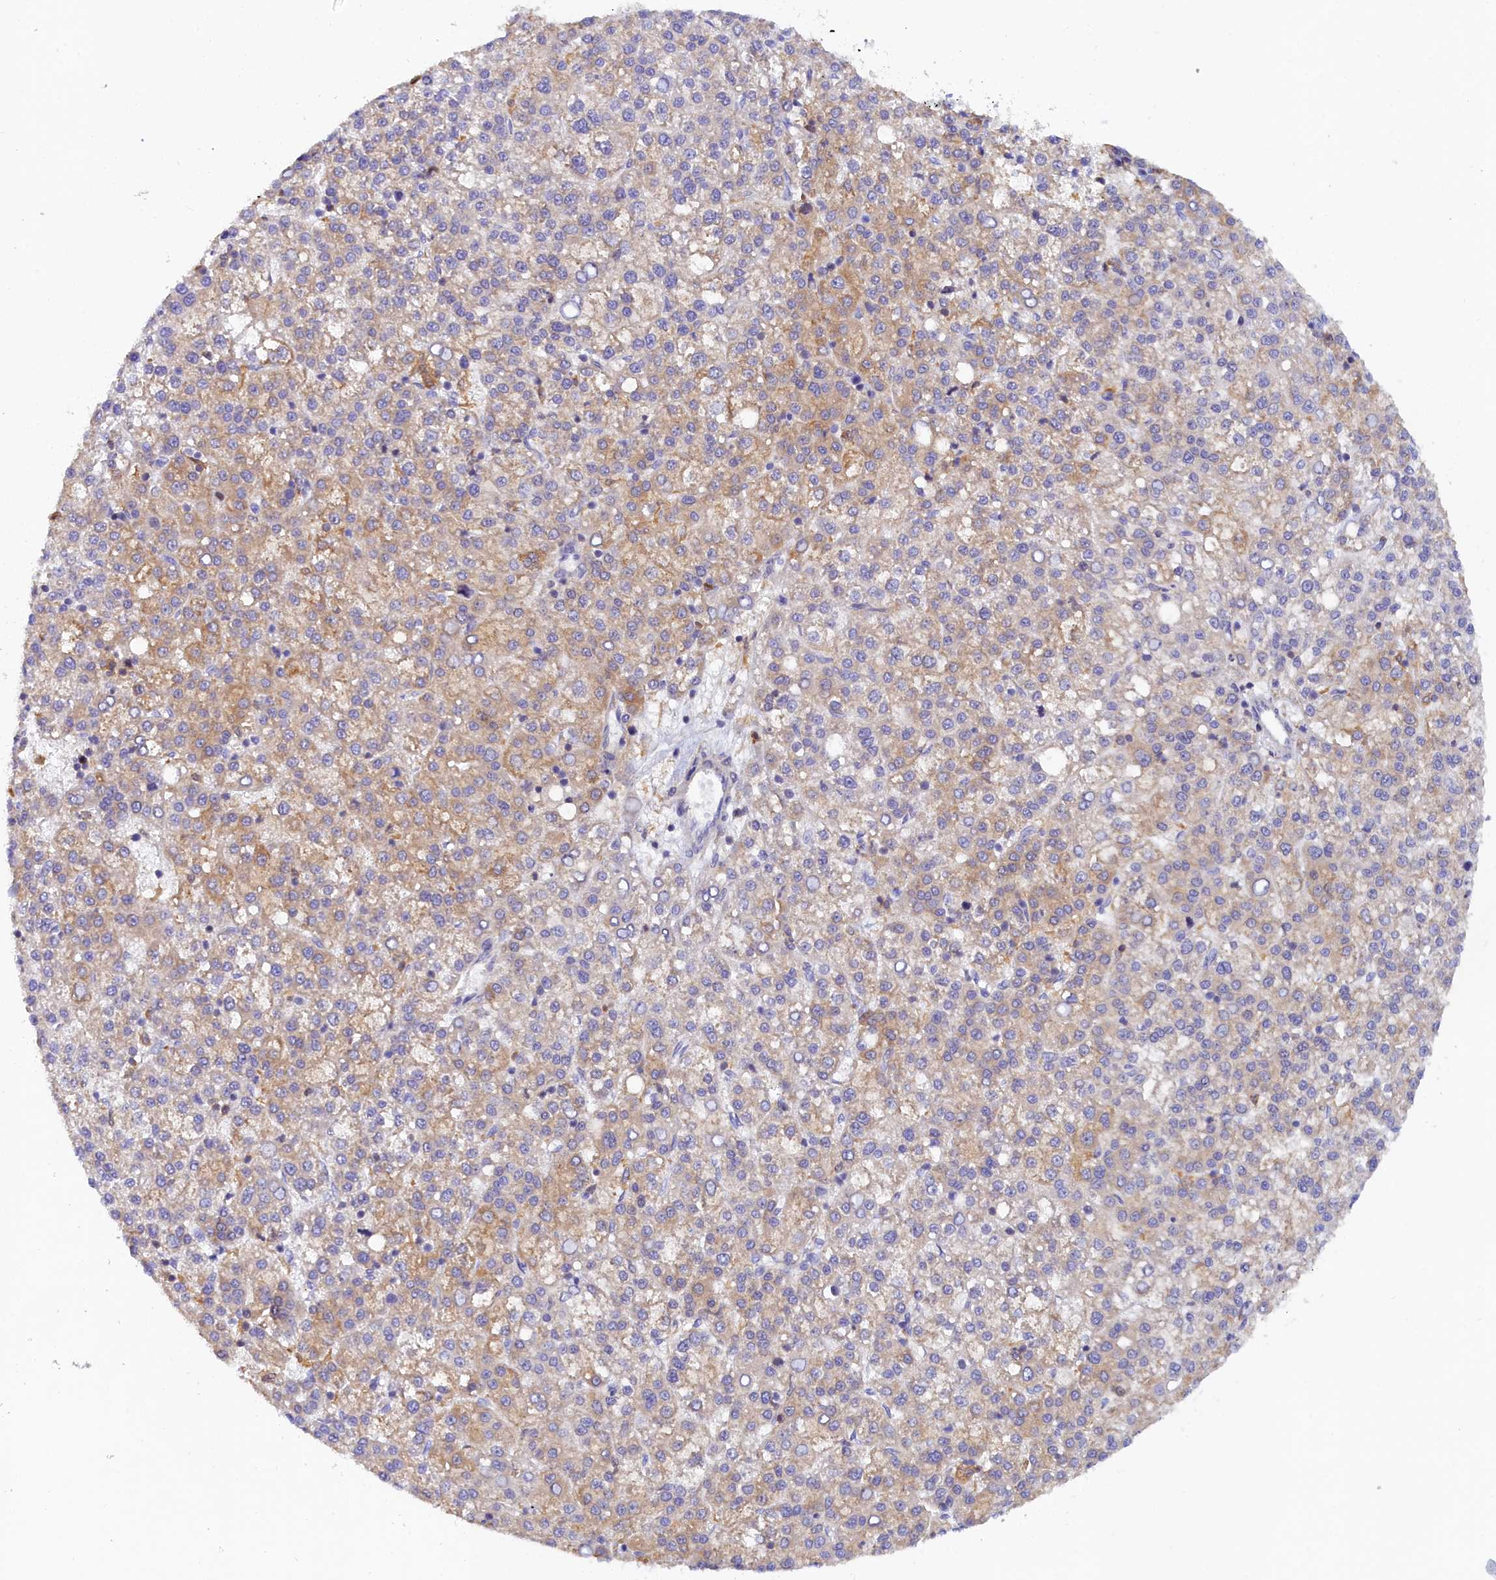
{"staining": {"intensity": "moderate", "quantity": "25%-75%", "location": "cytoplasmic/membranous"}, "tissue": "liver cancer", "cell_type": "Tumor cells", "image_type": "cancer", "snomed": [{"axis": "morphology", "description": "Carcinoma, Hepatocellular, NOS"}, {"axis": "topography", "description": "Liver"}], "caption": "An image of human liver hepatocellular carcinoma stained for a protein exhibits moderate cytoplasmic/membranous brown staining in tumor cells.", "gene": "SPATA5L1", "patient": {"sex": "female", "age": 58}}